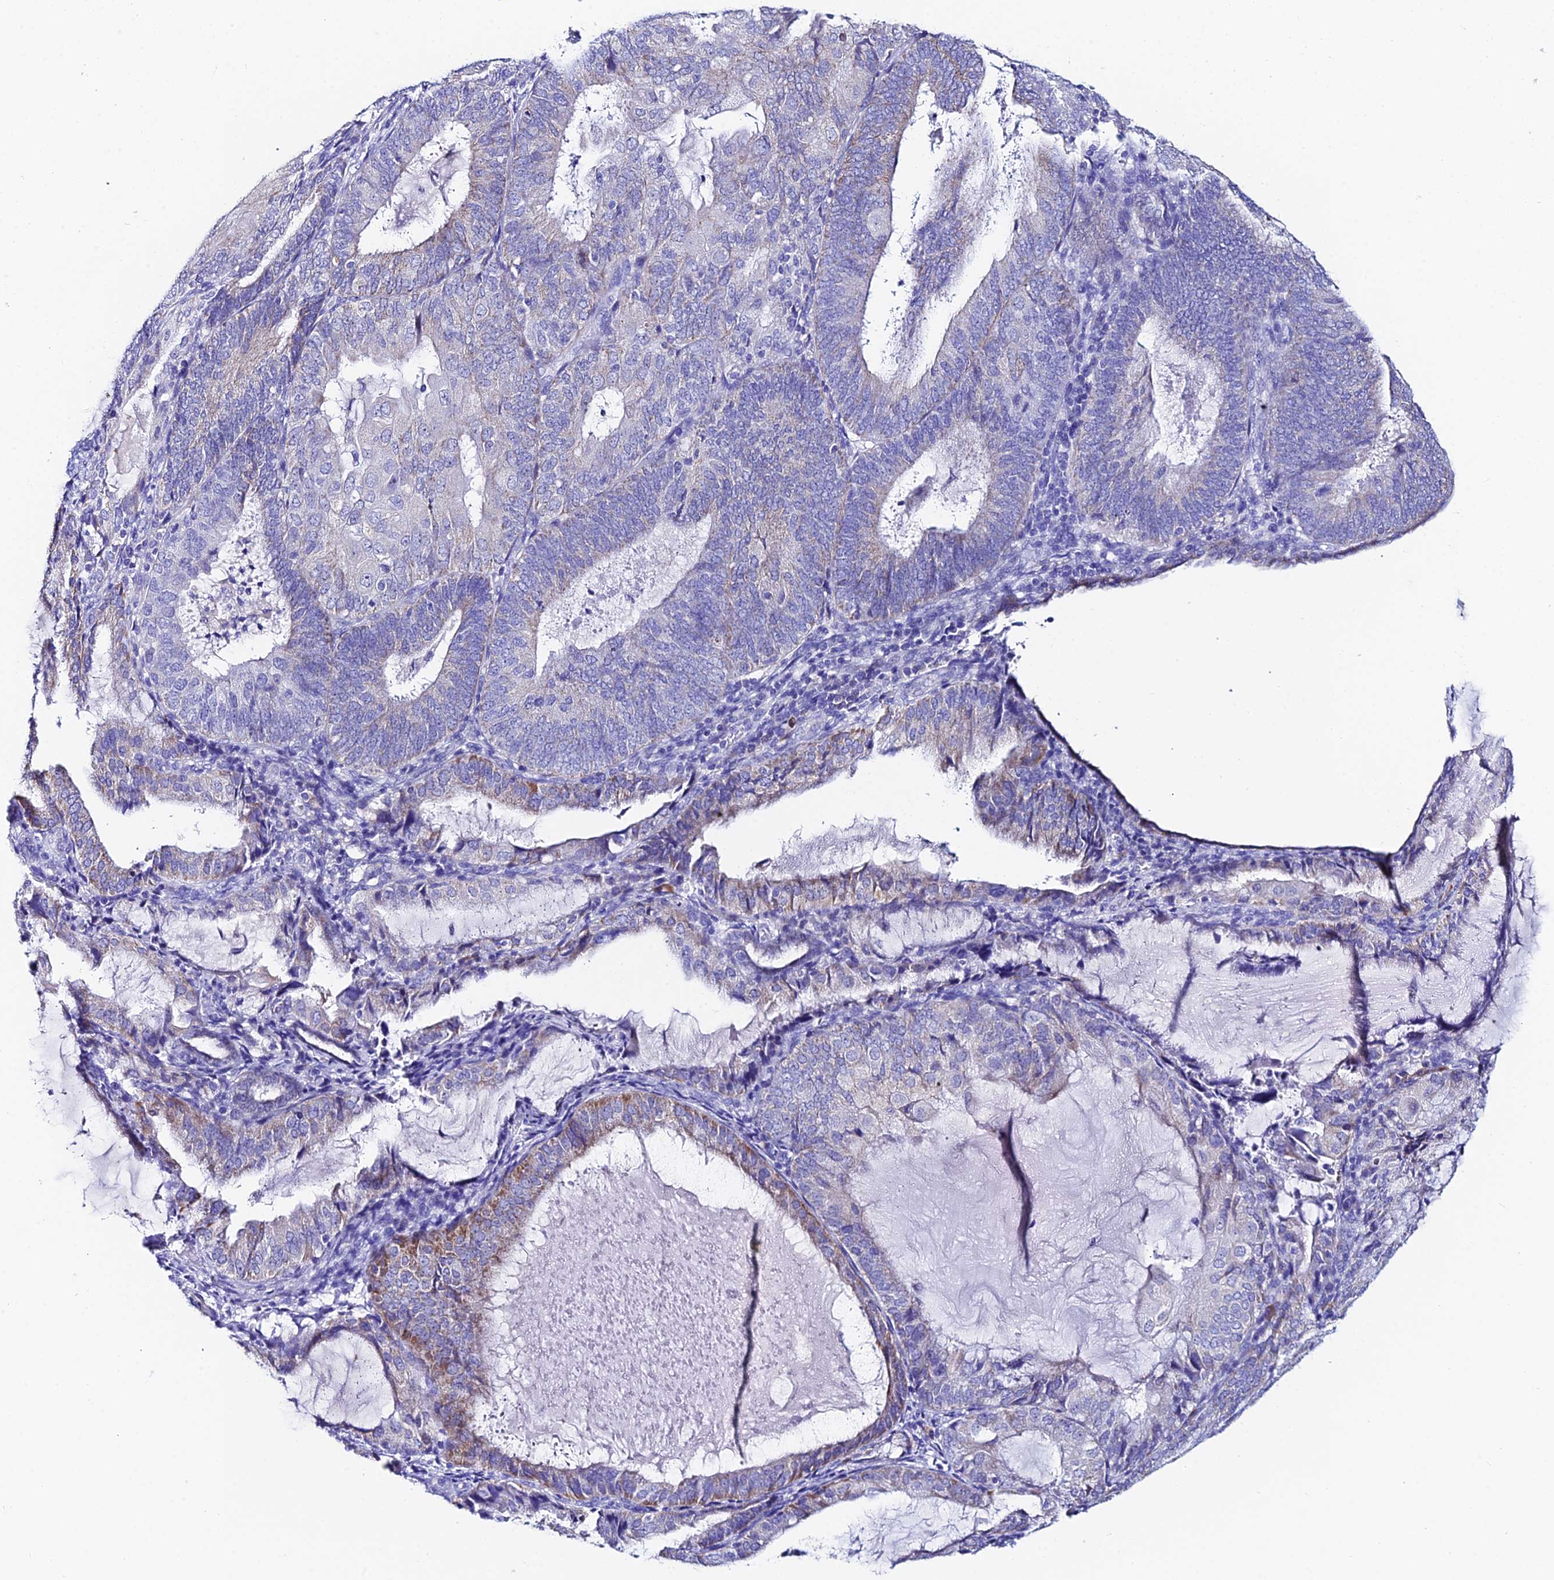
{"staining": {"intensity": "moderate", "quantity": "<25%", "location": "cytoplasmic/membranous"}, "tissue": "endometrial cancer", "cell_type": "Tumor cells", "image_type": "cancer", "snomed": [{"axis": "morphology", "description": "Adenocarcinoma, NOS"}, {"axis": "topography", "description": "Endometrium"}], "caption": "Endometrial cancer (adenocarcinoma) stained for a protein exhibits moderate cytoplasmic/membranous positivity in tumor cells. (IHC, brightfield microscopy, high magnification).", "gene": "CEP41", "patient": {"sex": "female", "age": 81}}